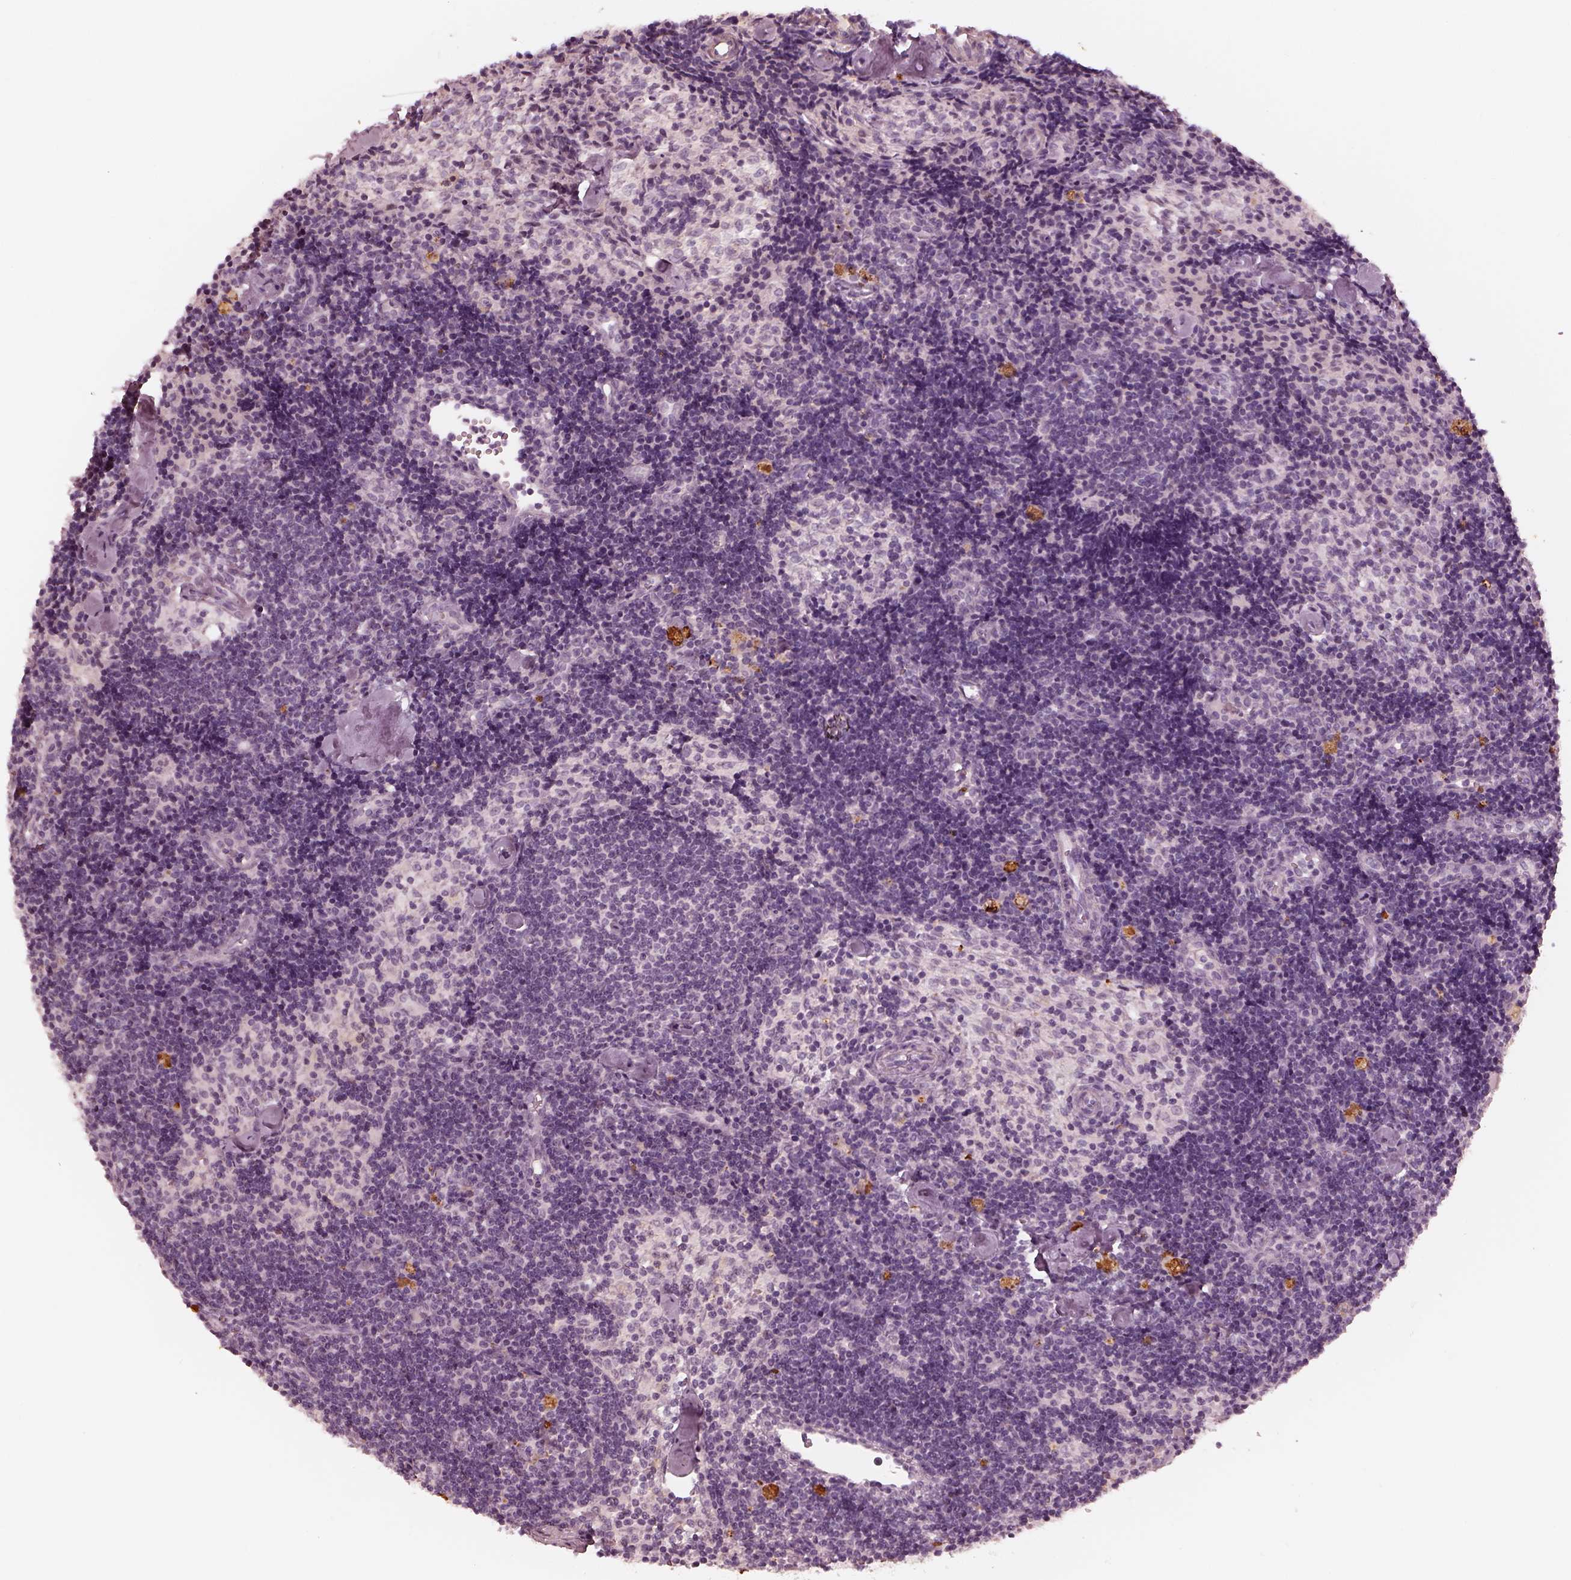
{"staining": {"intensity": "negative", "quantity": "none", "location": "none"}, "tissue": "lymph node", "cell_type": "Germinal center cells", "image_type": "normal", "snomed": [{"axis": "morphology", "description": "Normal tissue, NOS"}, {"axis": "topography", "description": "Lymph node"}], "caption": "The immunohistochemistry (IHC) photomicrograph has no significant staining in germinal center cells of lymph node. (DAB immunohistochemistry with hematoxylin counter stain).", "gene": "ADRB3", "patient": {"sex": "female", "age": 42}}